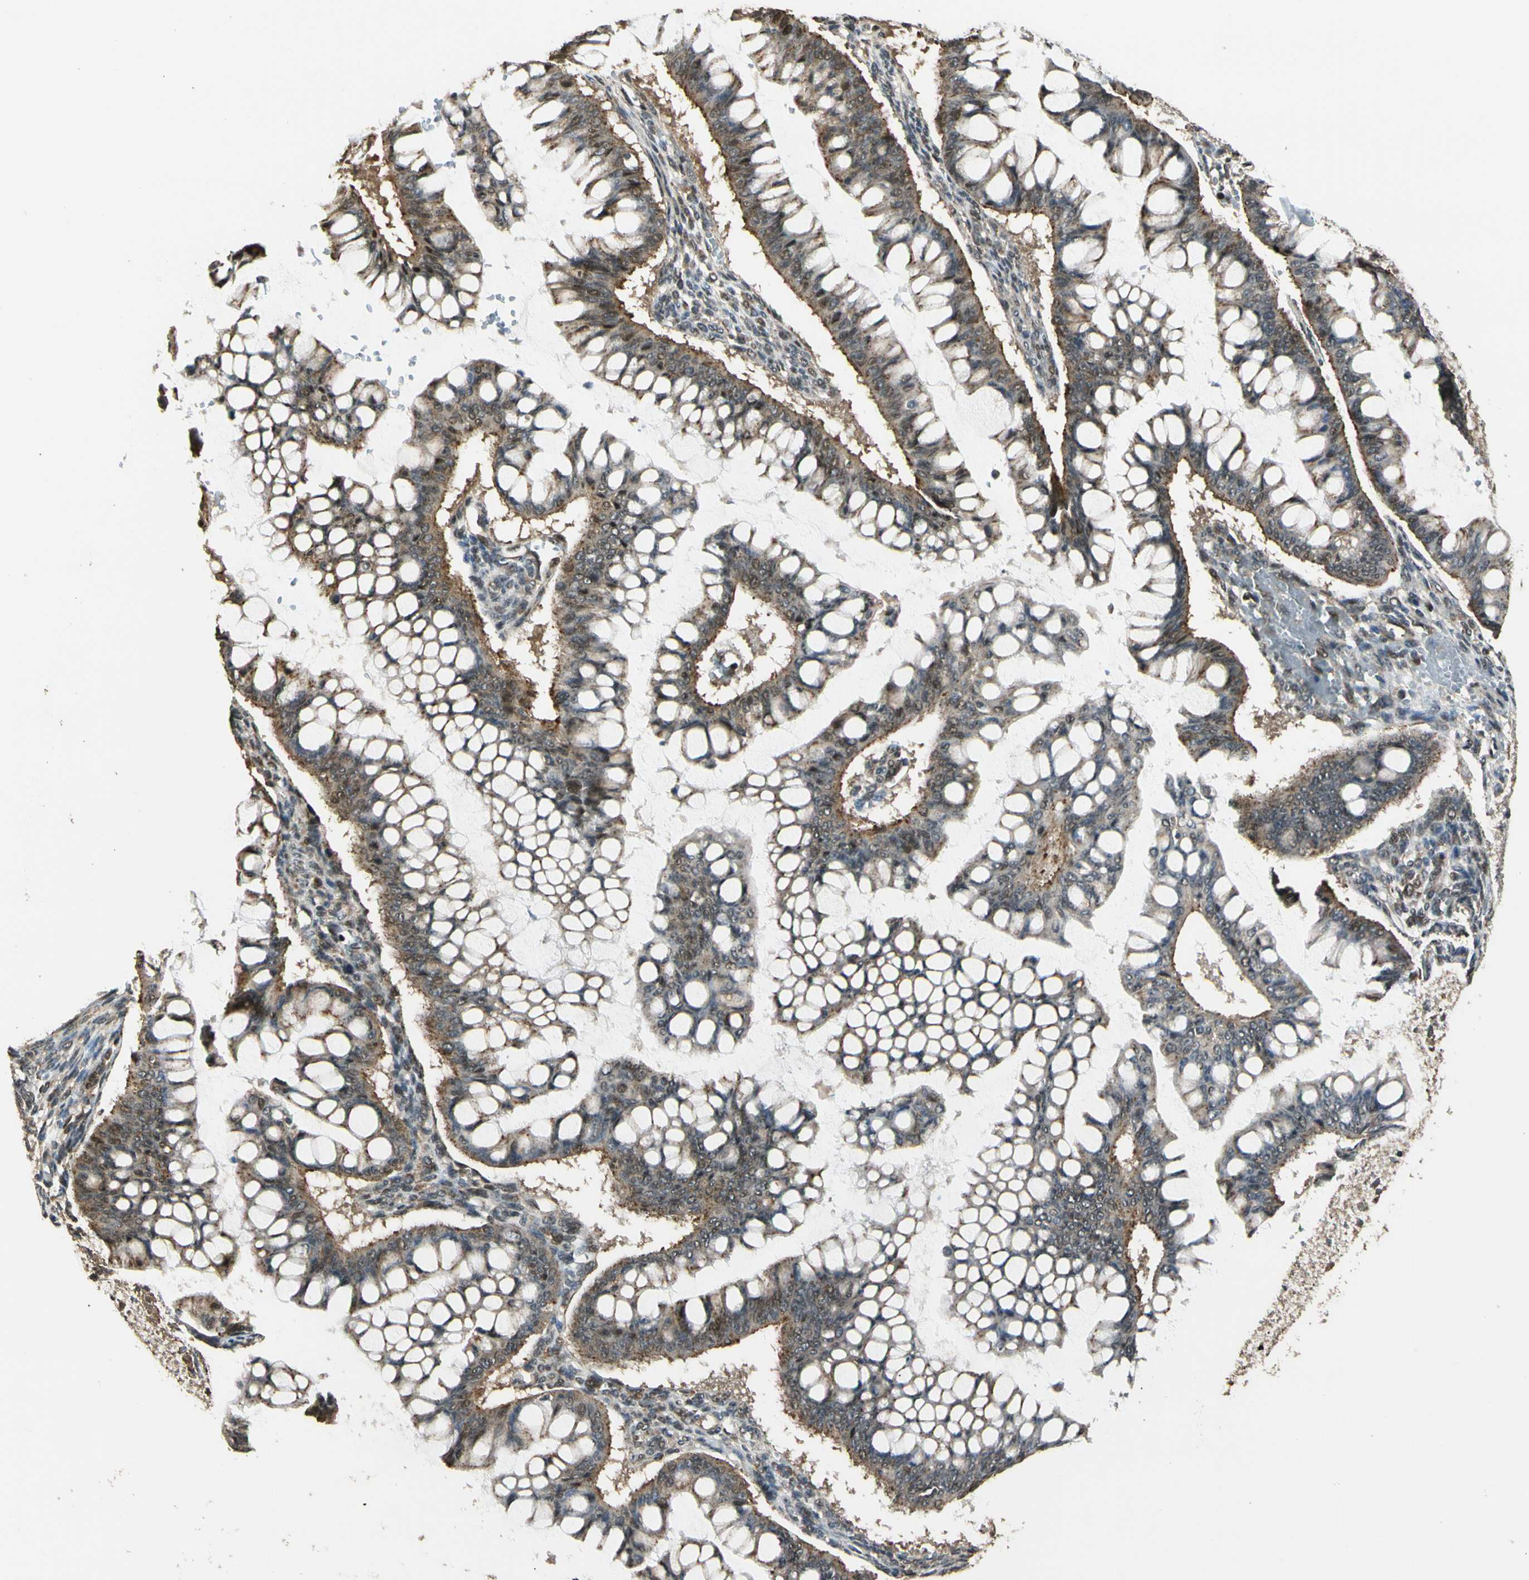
{"staining": {"intensity": "moderate", "quantity": ">75%", "location": "cytoplasmic/membranous"}, "tissue": "ovarian cancer", "cell_type": "Tumor cells", "image_type": "cancer", "snomed": [{"axis": "morphology", "description": "Cystadenocarcinoma, mucinous, NOS"}, {"axis": "topography", "description": "Ovary"}], "caption": "Moderate cytoplasmic/membranous expression for a protein is present in approximately >75% of tumor cells of ovarian mucinous cystadenocarcinoma using immunohistochemistry.", "gene": "LAMTOR1", "patient": {"sex": "female", "age": 73}}